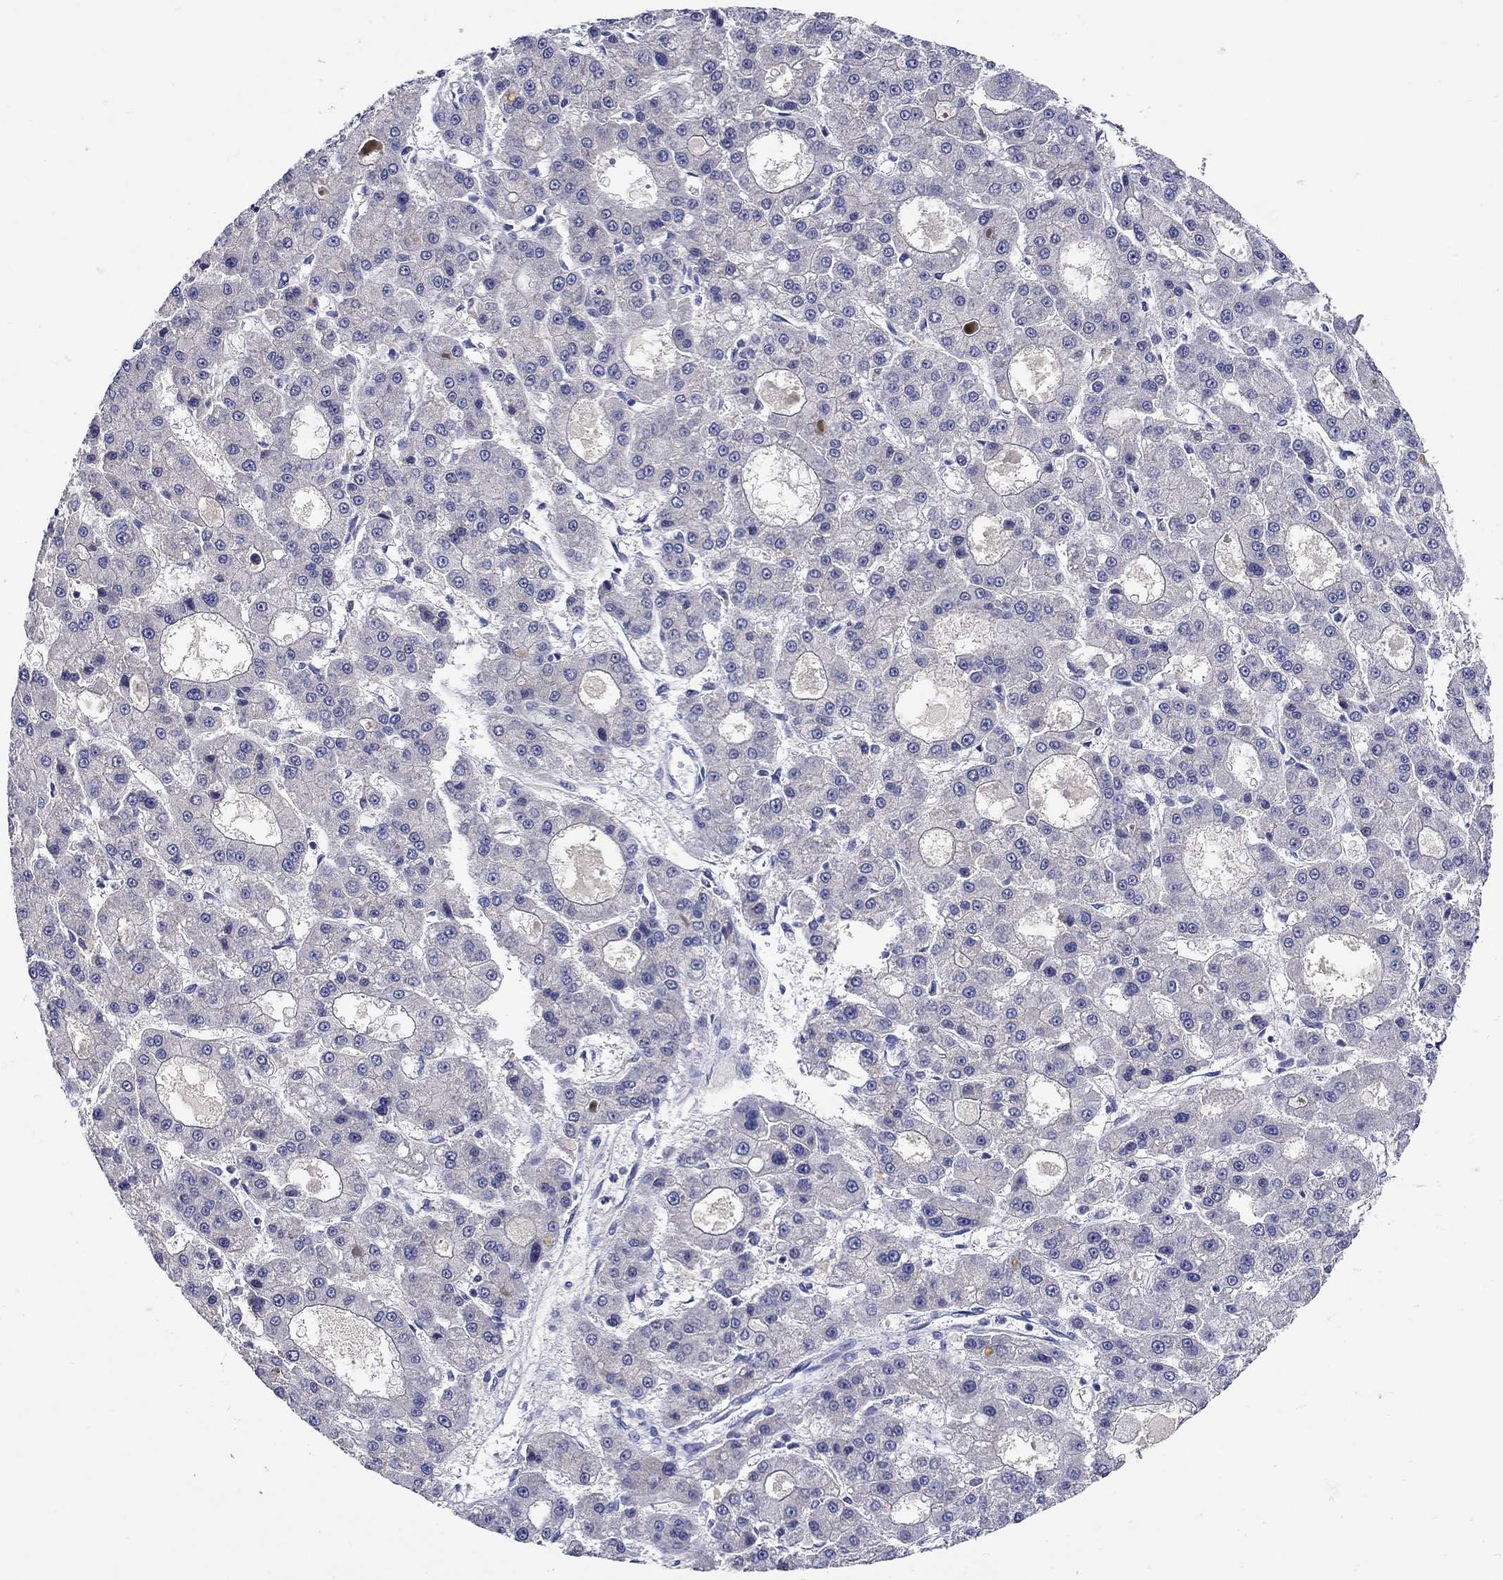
{"staining": {"intensity": "negative", "quantity": "none", "location": "none"}, "tissue": "liver cancer", "cell_type": "Tumor cells", "image_type": "cancer", "snomed": [{"axis": "morphology", "description": "Carcinoma, Hepatocellular, NOS"}, {"axis": "topography", "description": "Liver"}], "caption": "Liver hepatocellular carcinoma stained for a protein using immunohistochemistry exhibits no expression tumor cells.", "gene": "SLC30A3", "patient": {"sex": "male", "age": 70}}